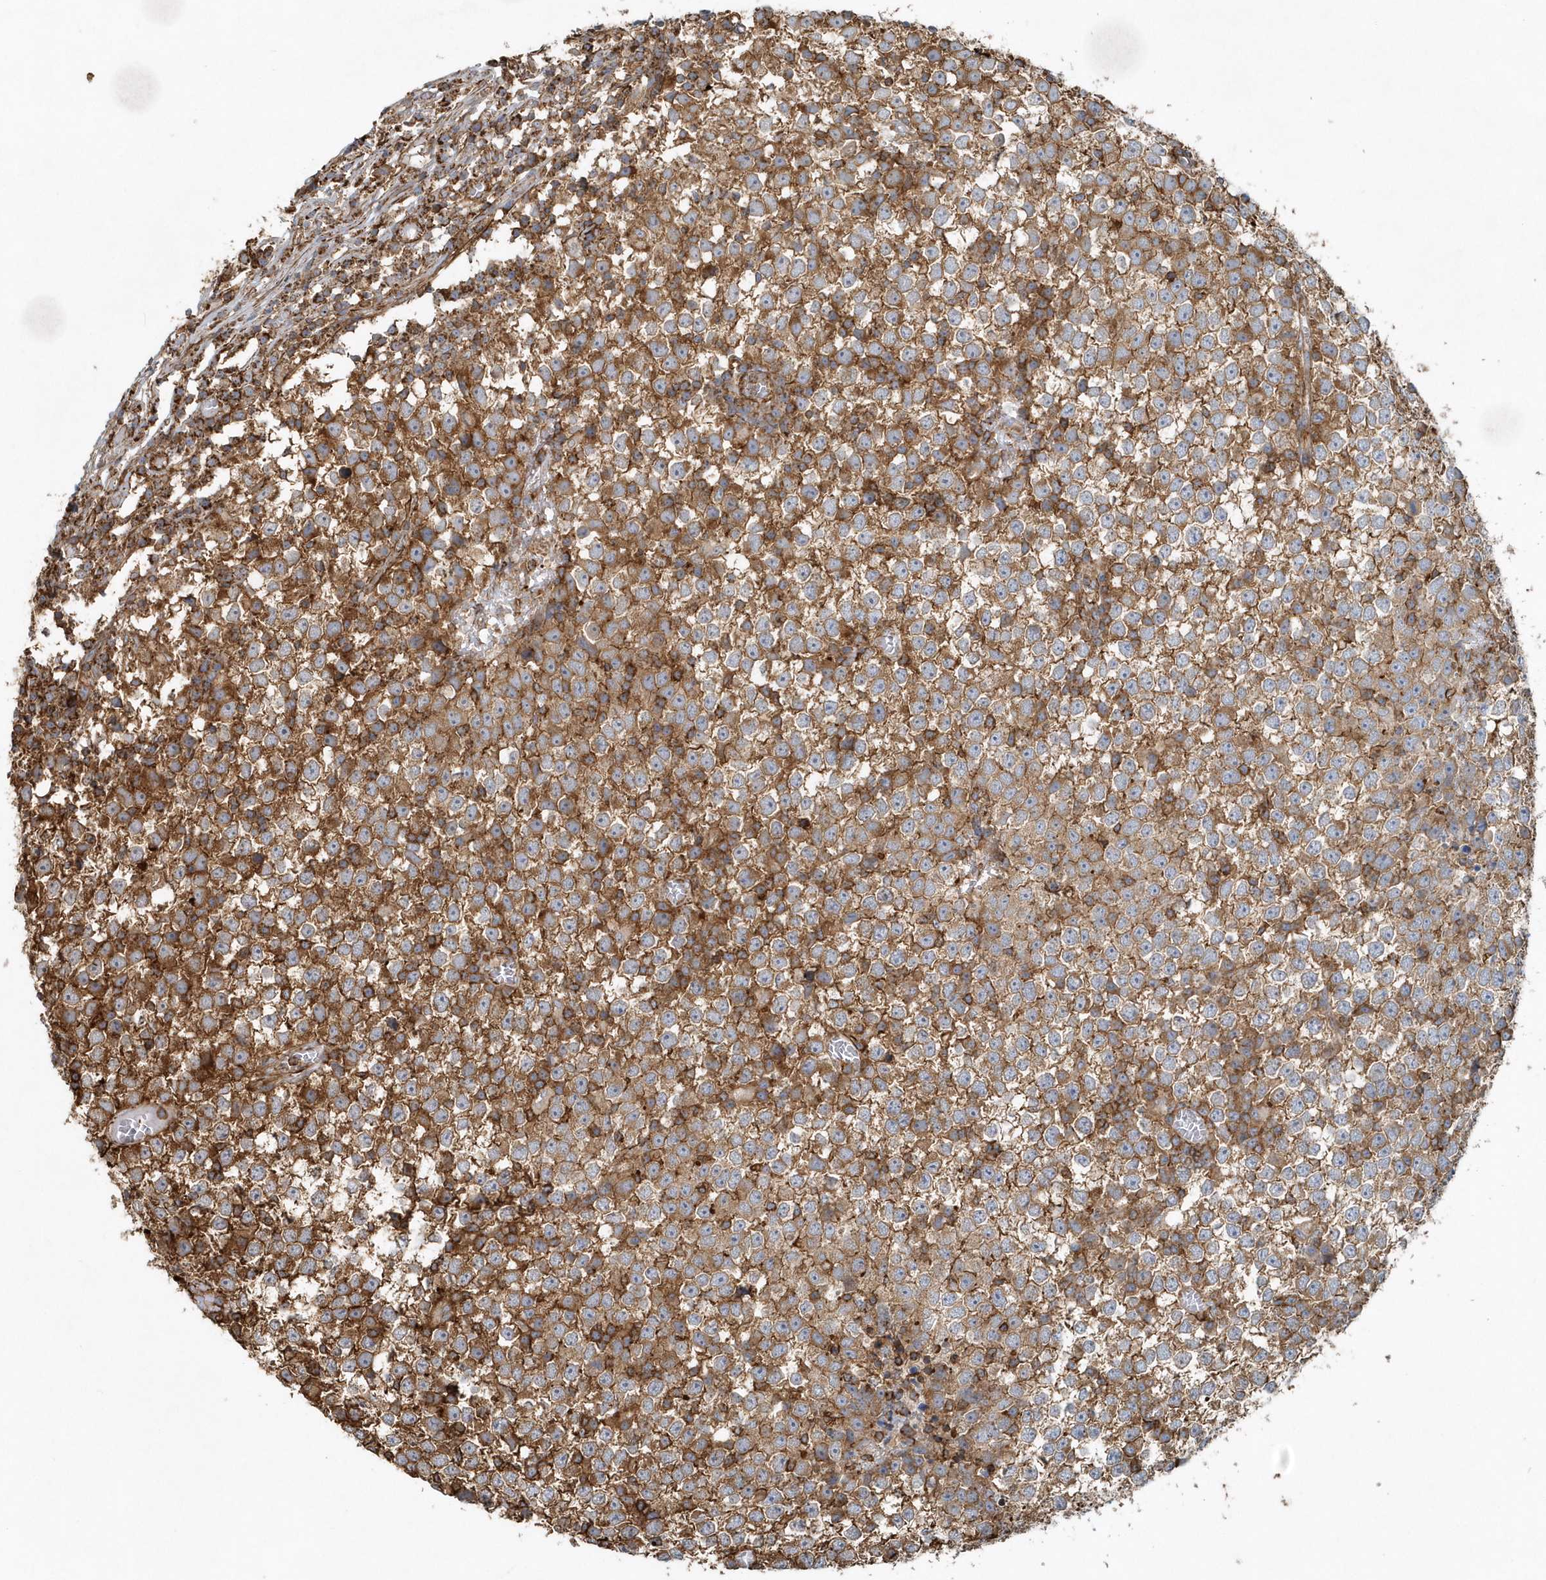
{"staining": {"intensity": "moderate", "quantity": ">75%", "location": "cytoplasmic/membranous"}, "tissue": "testis cancer", "cell_type": "Tumor cells", "image_type": "cancer", "snomed": [{"axis": "morphology", "description": "Seminoma, NOS"}, {"axis": "topography", "description": "Testis"}], "caption": "A brown stain labels moderate cytoplasmic/membranous positivity of a protein in human seminoma (testis) tumor cells.", "gene": "MMUT", "patient": {"sex": "male", "age": 65}}